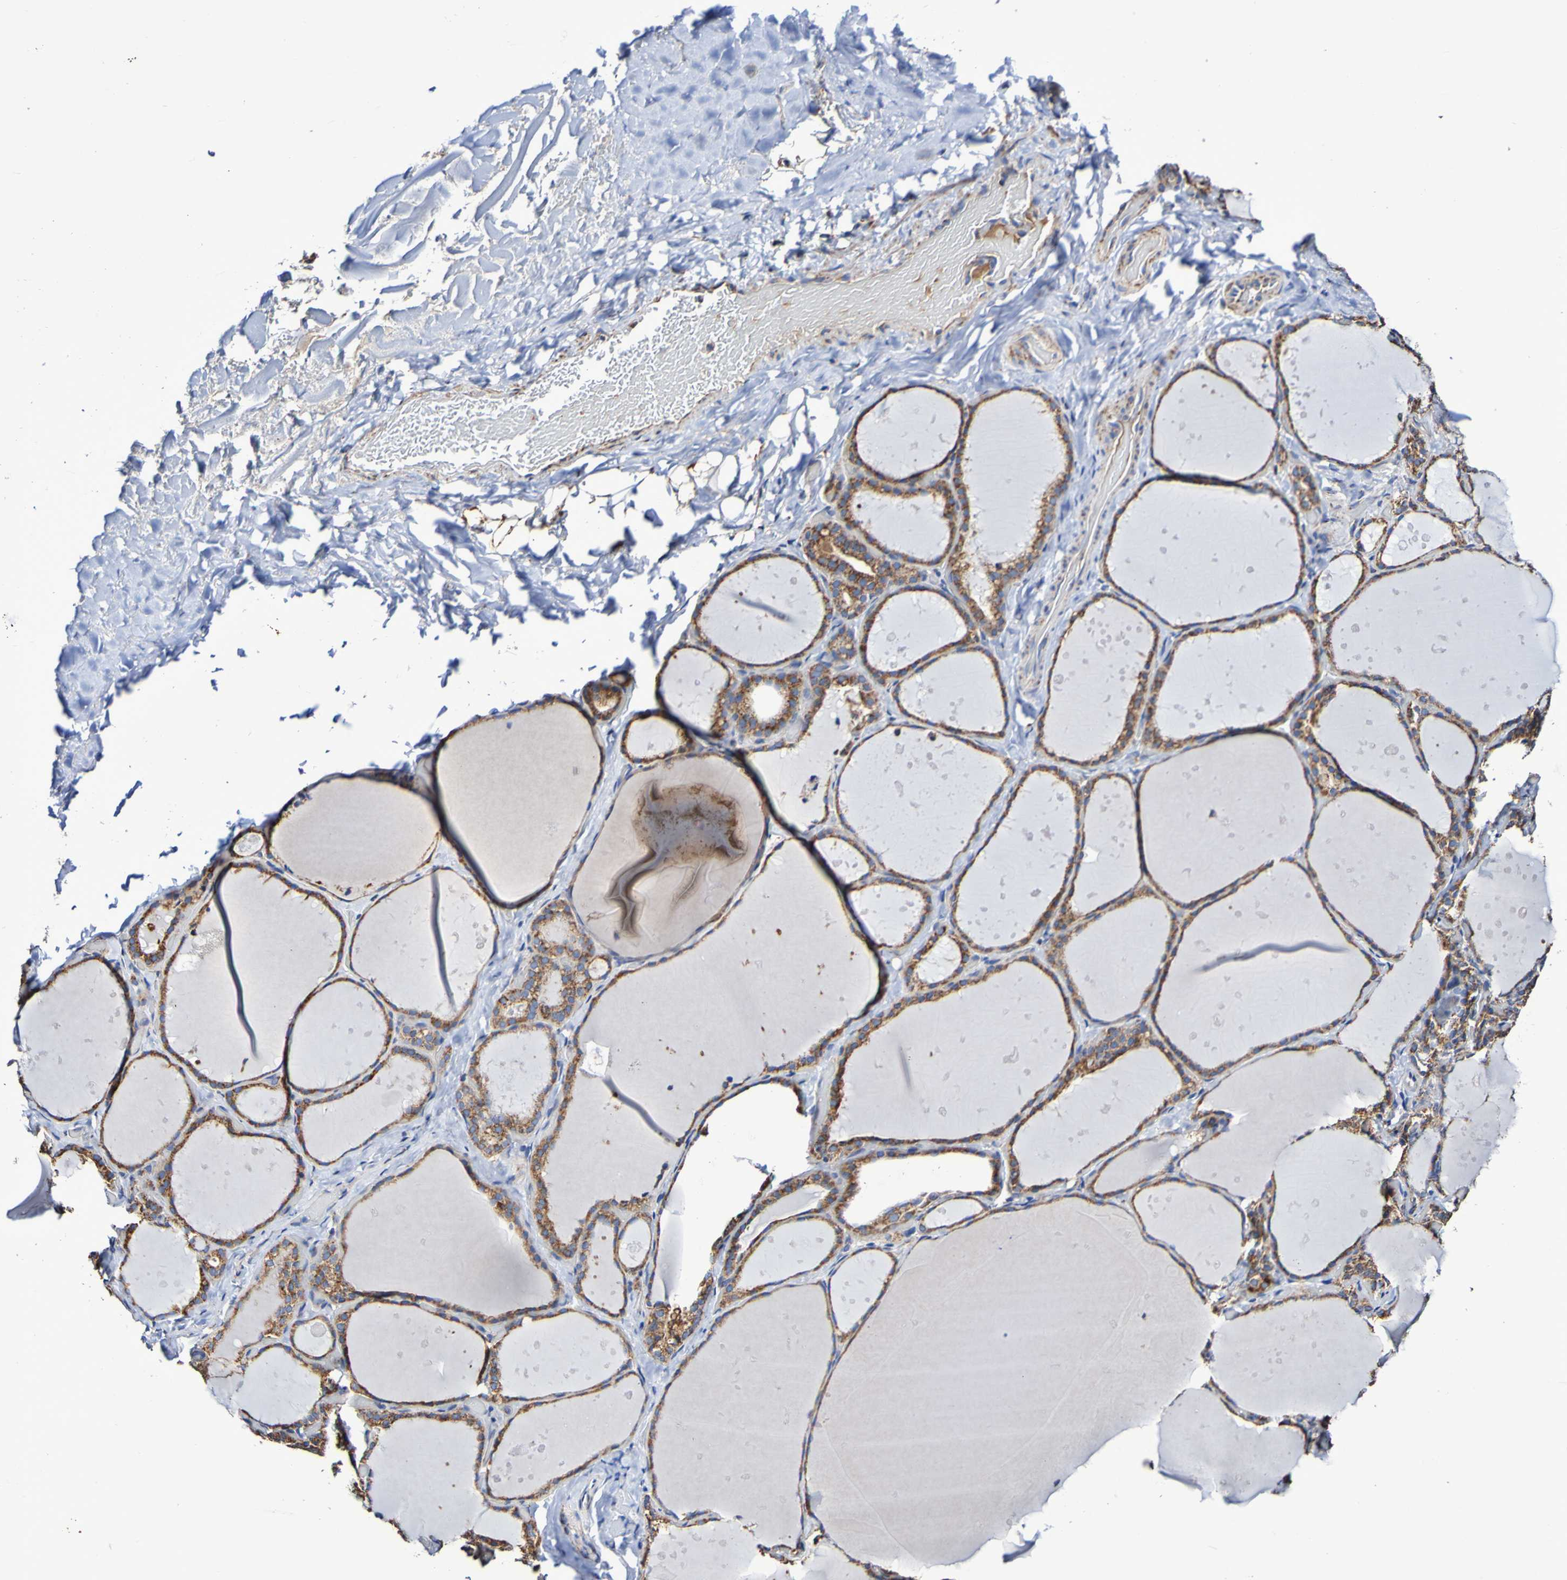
{"staining": {"intensity": "moderate", "quantity": ">75%", "location": "cytoplasmic/membranous"}, "tissue": "thyroid gland", "cell_type": "Glandular cells", "image_type": "normal", "snomed": [{"axis": "morphology", "description": "Normal tissue, NOS"}, {"axis": "topography", "description": "Thyroid gland"}], "caption": "Immunohistochemistry (IHC) image of unremarkable thyroid gland: human thyroid gland stained using IHC demonstrates medium levels of moderate protein expression localized specifically in the cytoplasmic/membranous of glandular cells, appearing as a cytoplasmic/membranous brown color.", "gene": "IL18R1", "patient": {"sex": "female", "age": 44}}